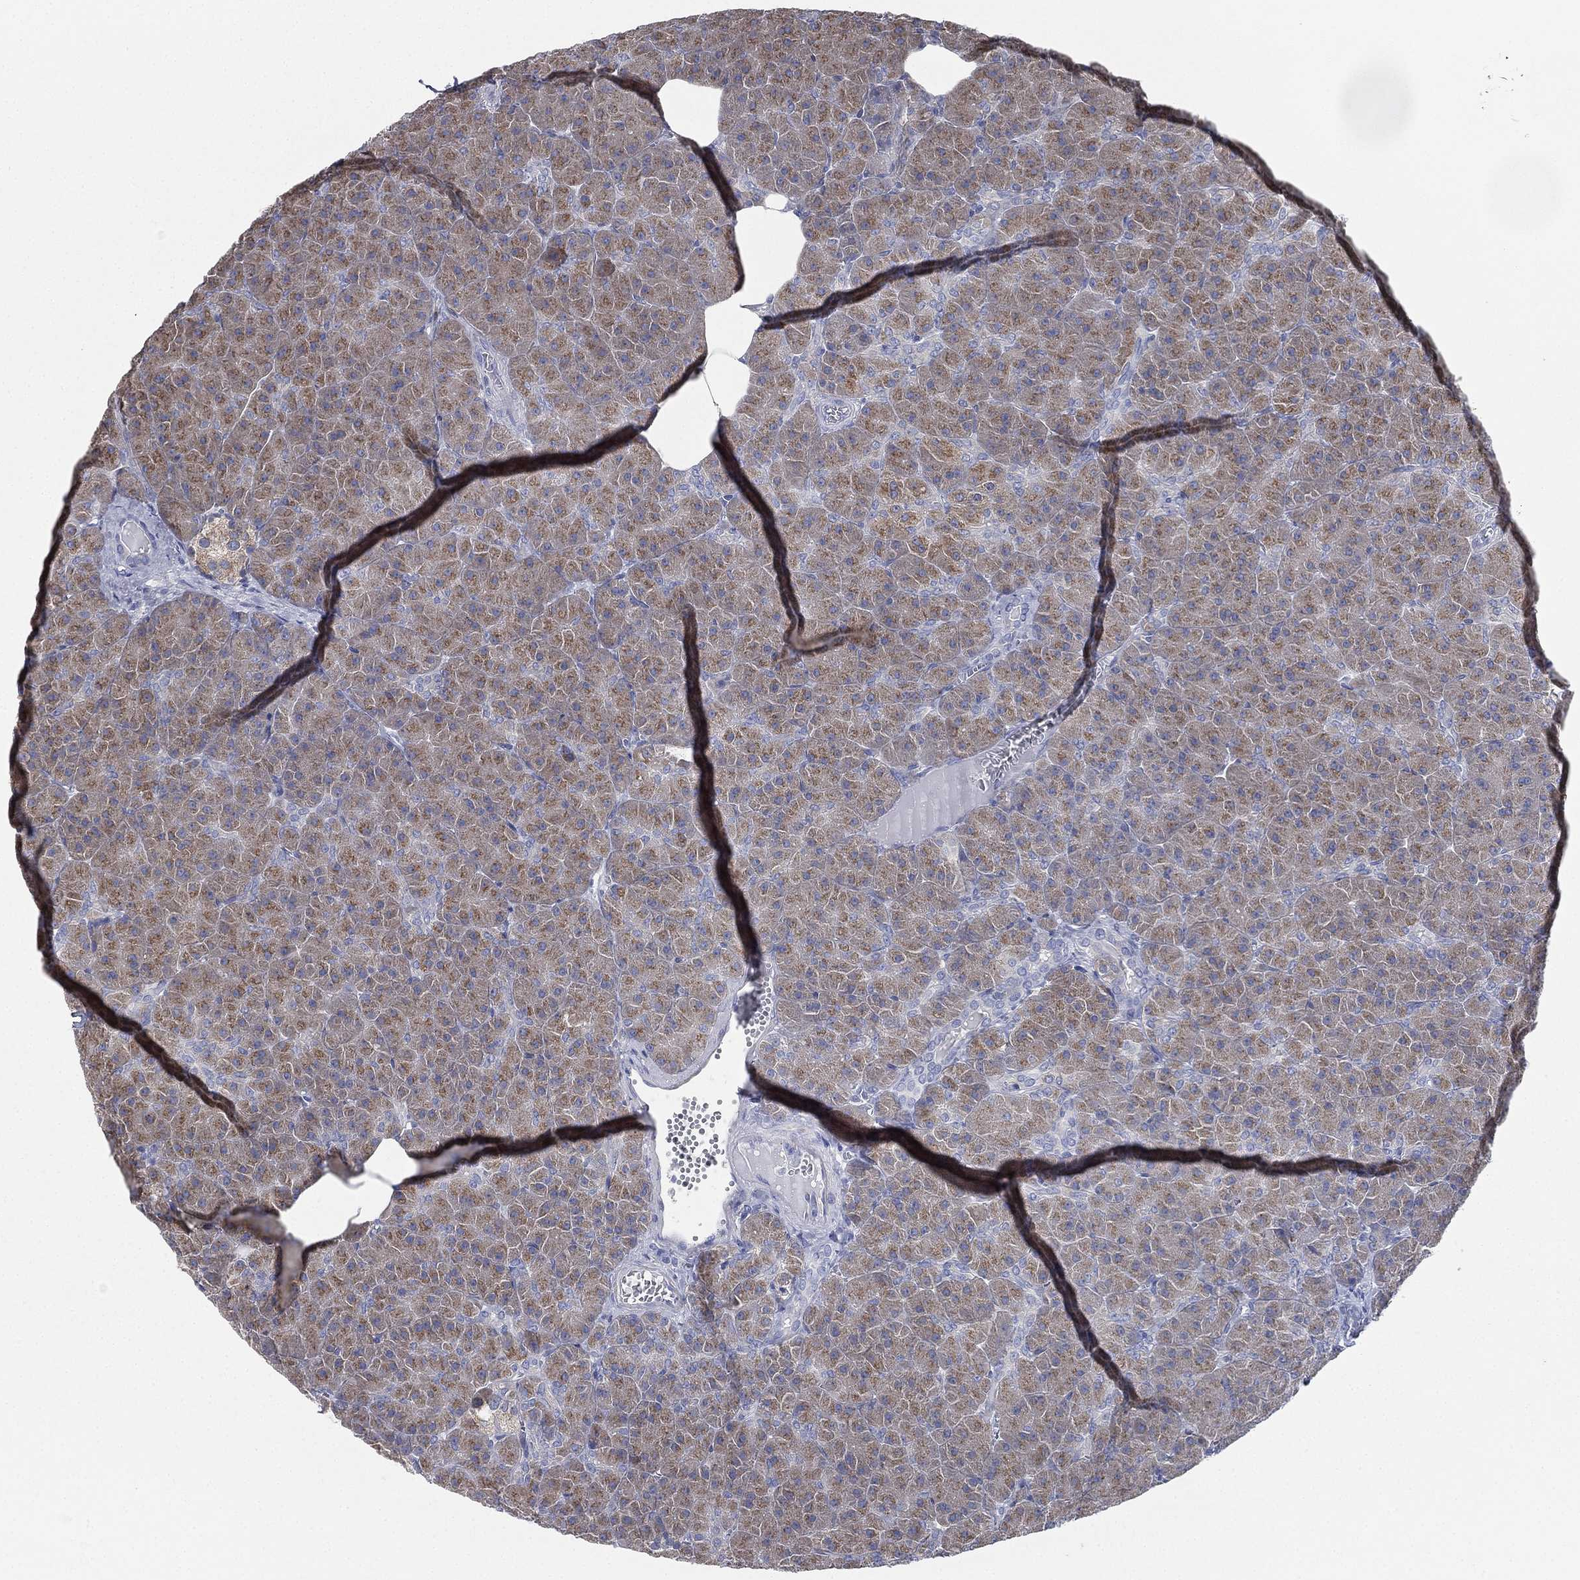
{"staining": {"intensity": "moderate", "quantity": ">75%", "location": "cytoplasmic/membranous"}, "tissue": "pancreas", "cell_type": "Exocrine glandular cells", "image_type": "normal", "snomed": [{"axis": "morphology", "description": "Normal tissue, NOS"}, {"axis": "topography", "description": "Pancreas"}], "caption": "This is a photomicrograph of immunohistochemistry staining of normal pancreas, which shows moderate positivity in the cytoplasmic/membranous of exocrine glandular cells.", "gene": "ATP8A2", "patient": {"sex": "male", "age": 61}}